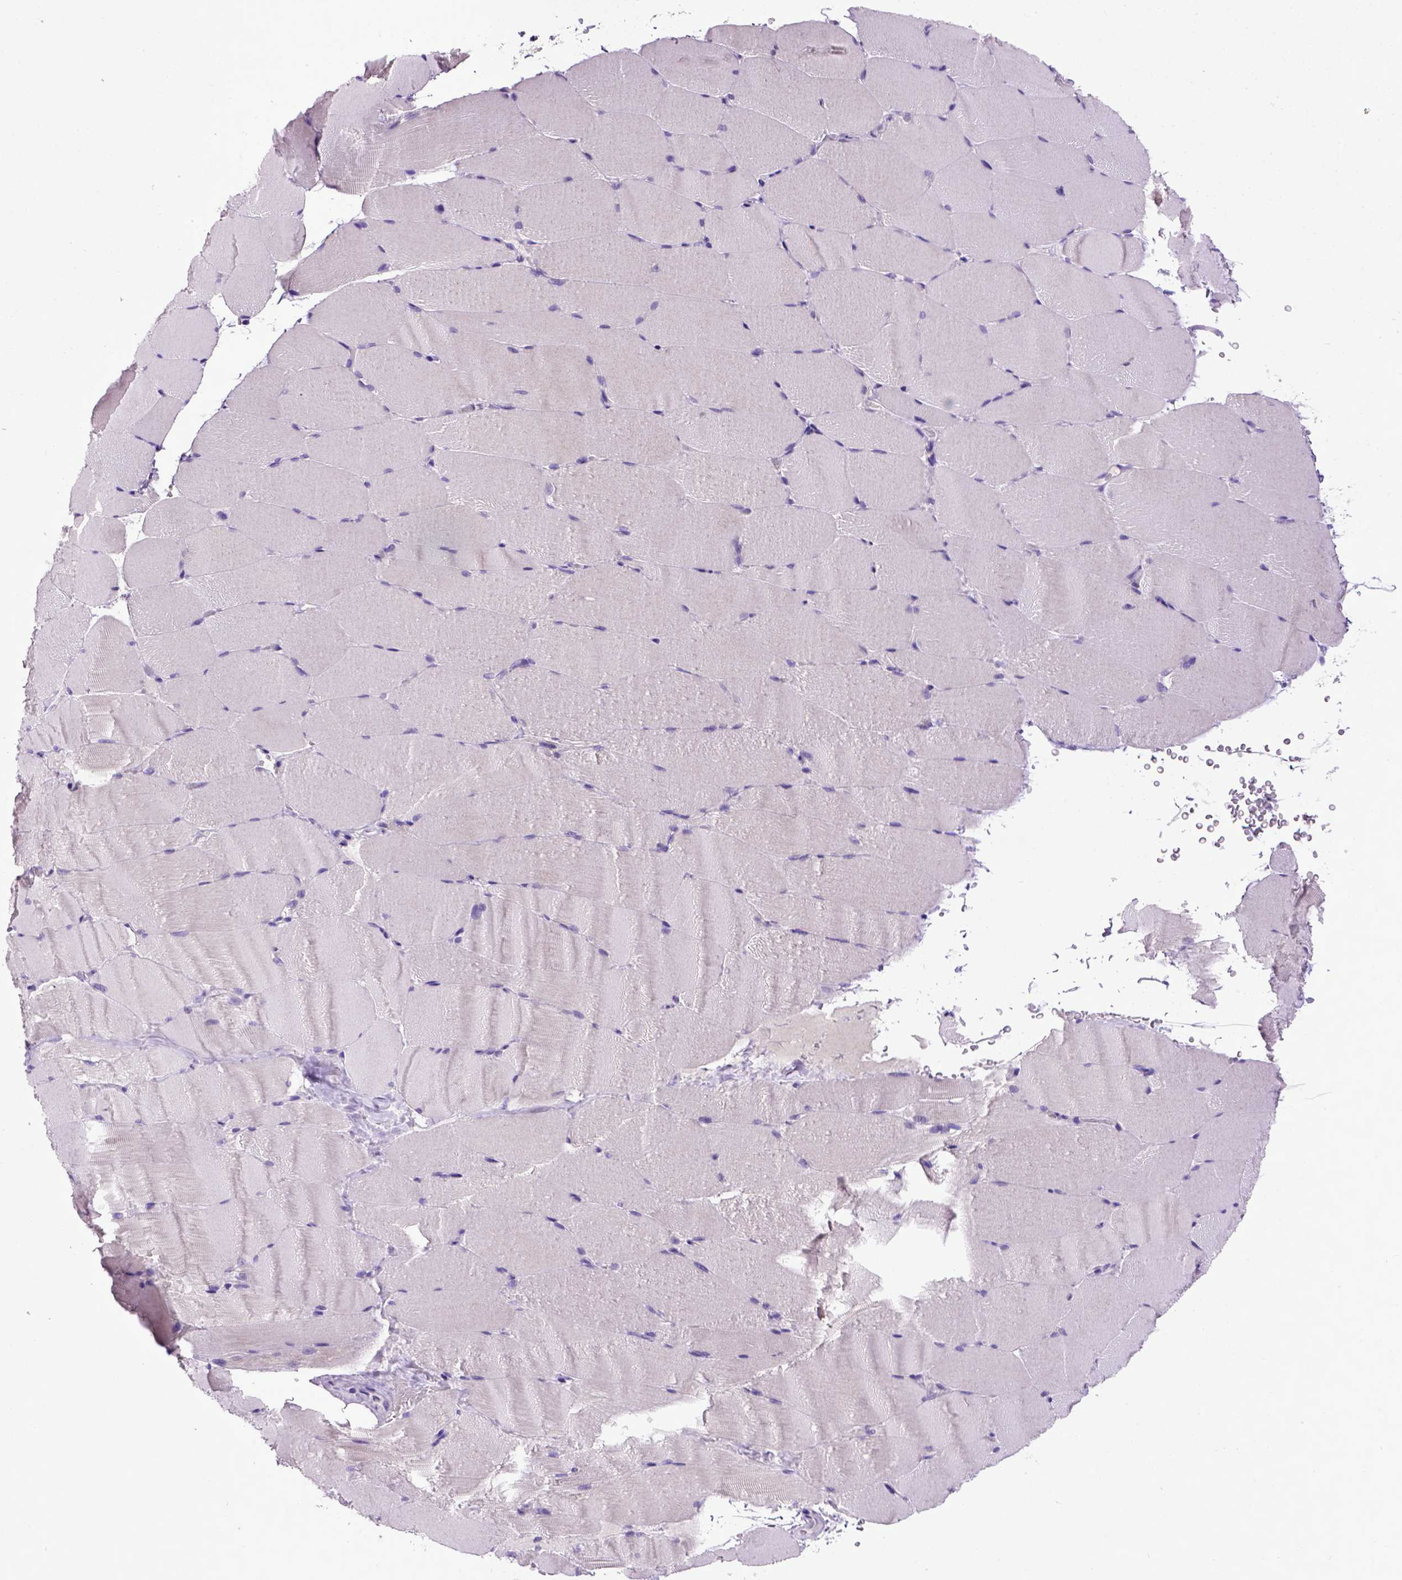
{"staining": {"intensity": "negative", "quantity": "none", "location": "none"}, "tissue": "skeletal muscle", "cell_type": "Myocytes", "image_type": "normal", "snomed": [{"axis": "morphology", "description": "Normal tissue, NOS"}, {"axis": "topography", "description": "Skeletal muscle"}], "caption": "IHC image of unremarkable skeletal muscle: human skeletal muscle stained with DAB reveals no significant protein staining in myocytes. Brightfield microscopy of immunohistochemistry stained with DAB (3,3'-diaminobenzidine) (brown) and hematoxylin (blue), captured at high magnification.", "gene": "CDH1", "patient": {"sex": "female", "age": 37}}